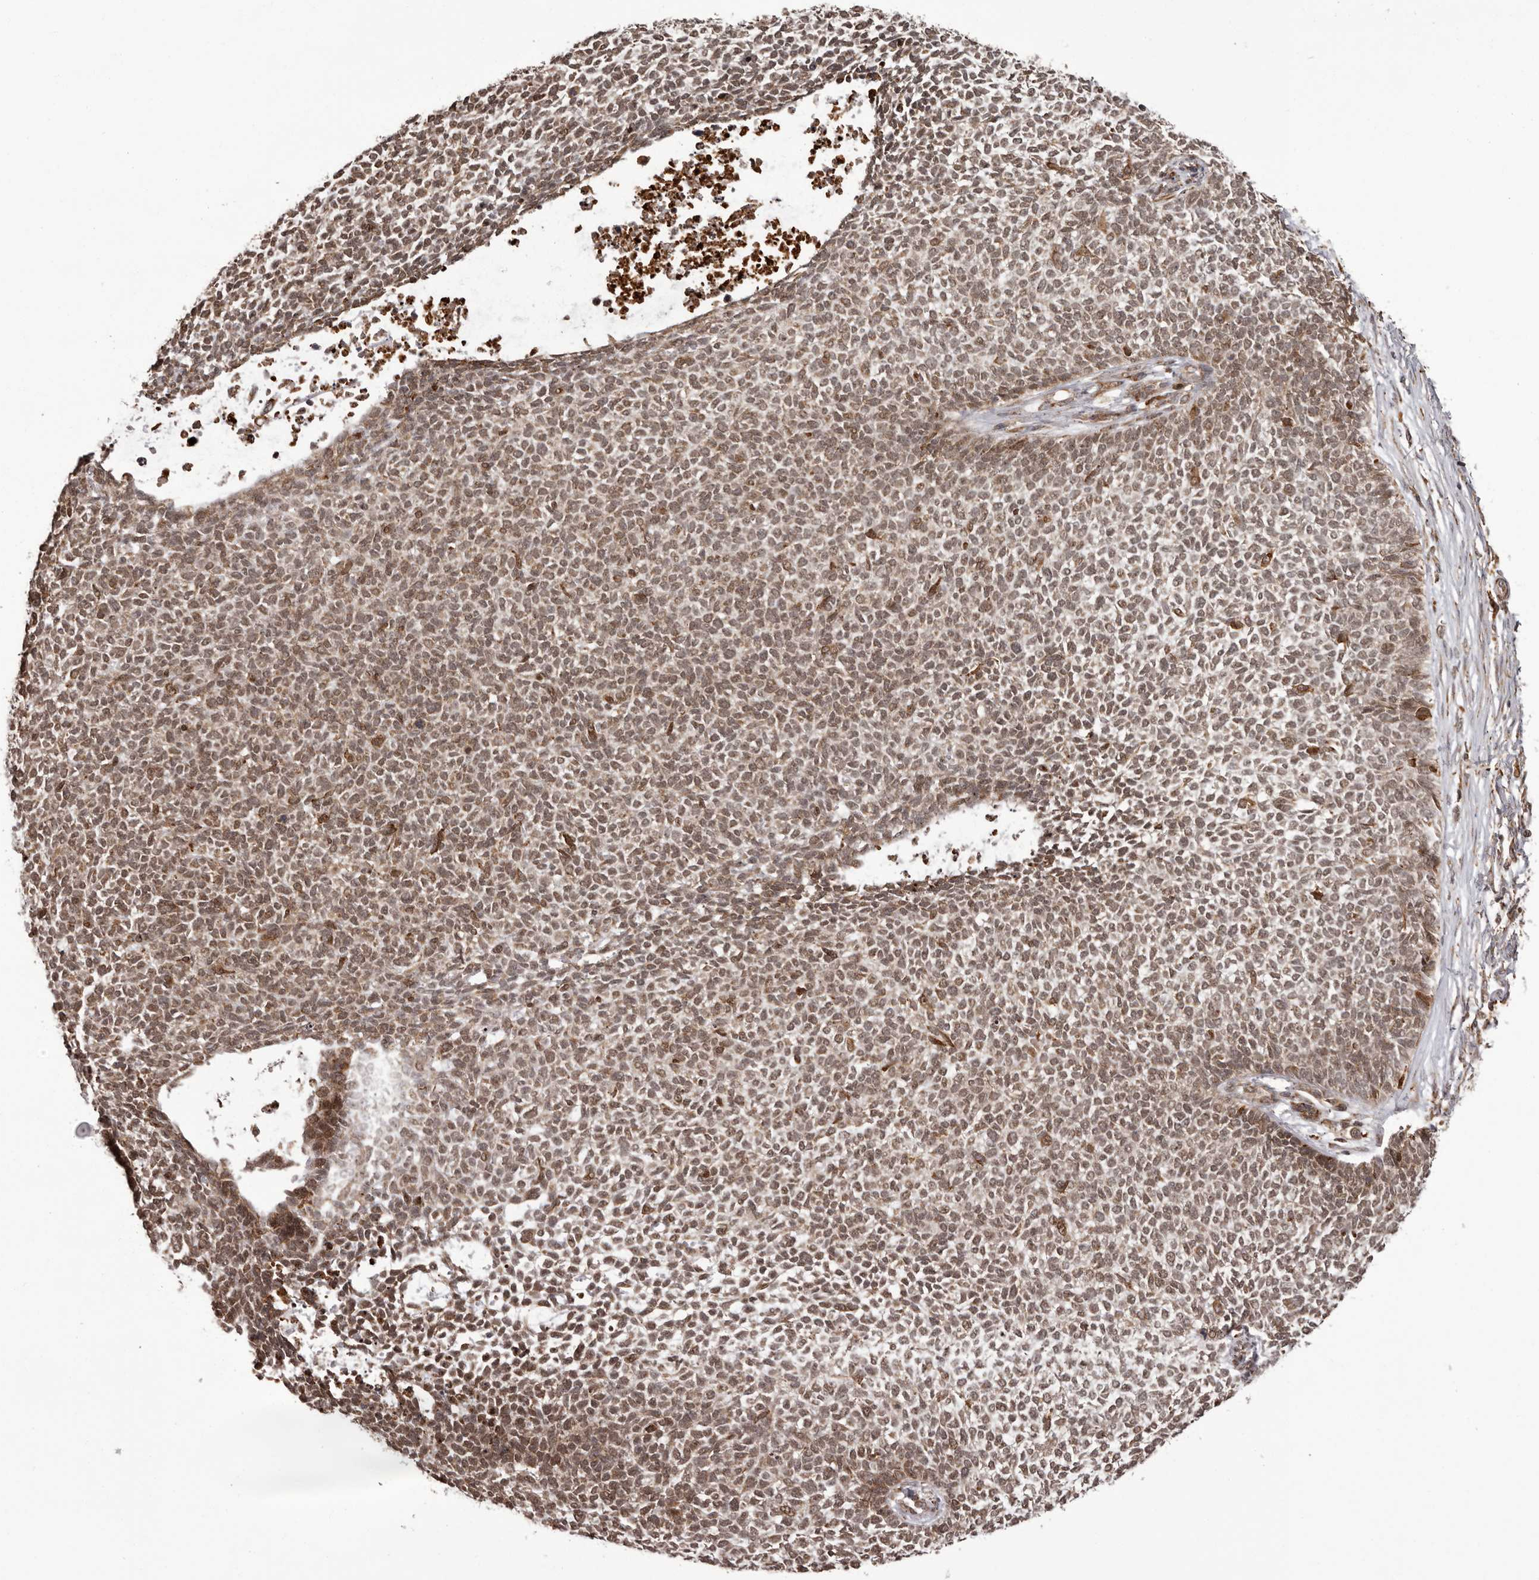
{"staining": {"intensity": "moderate", "quantity": ">75%", "location": "nuclear"}, "tissue": "skin cancer", "cell_type": "Tumor cells", "image_type": "cancer", "snomed": [{"axis": "morphology", "description": "Basal cell carcinoma"}, {"axis": "topography", "description": "Skin"}], "caption": "IHC histopathology image of neoplastic tissue: human skin basal cell carcinoma stained using immunohistochemistry shows medium levels of moderate protein expression localized specifically in the nuclear of tumor cells, appearing as a nuclear brown color.", "gene": "IL32", "patient": {"sex": "female", "age": 84}}